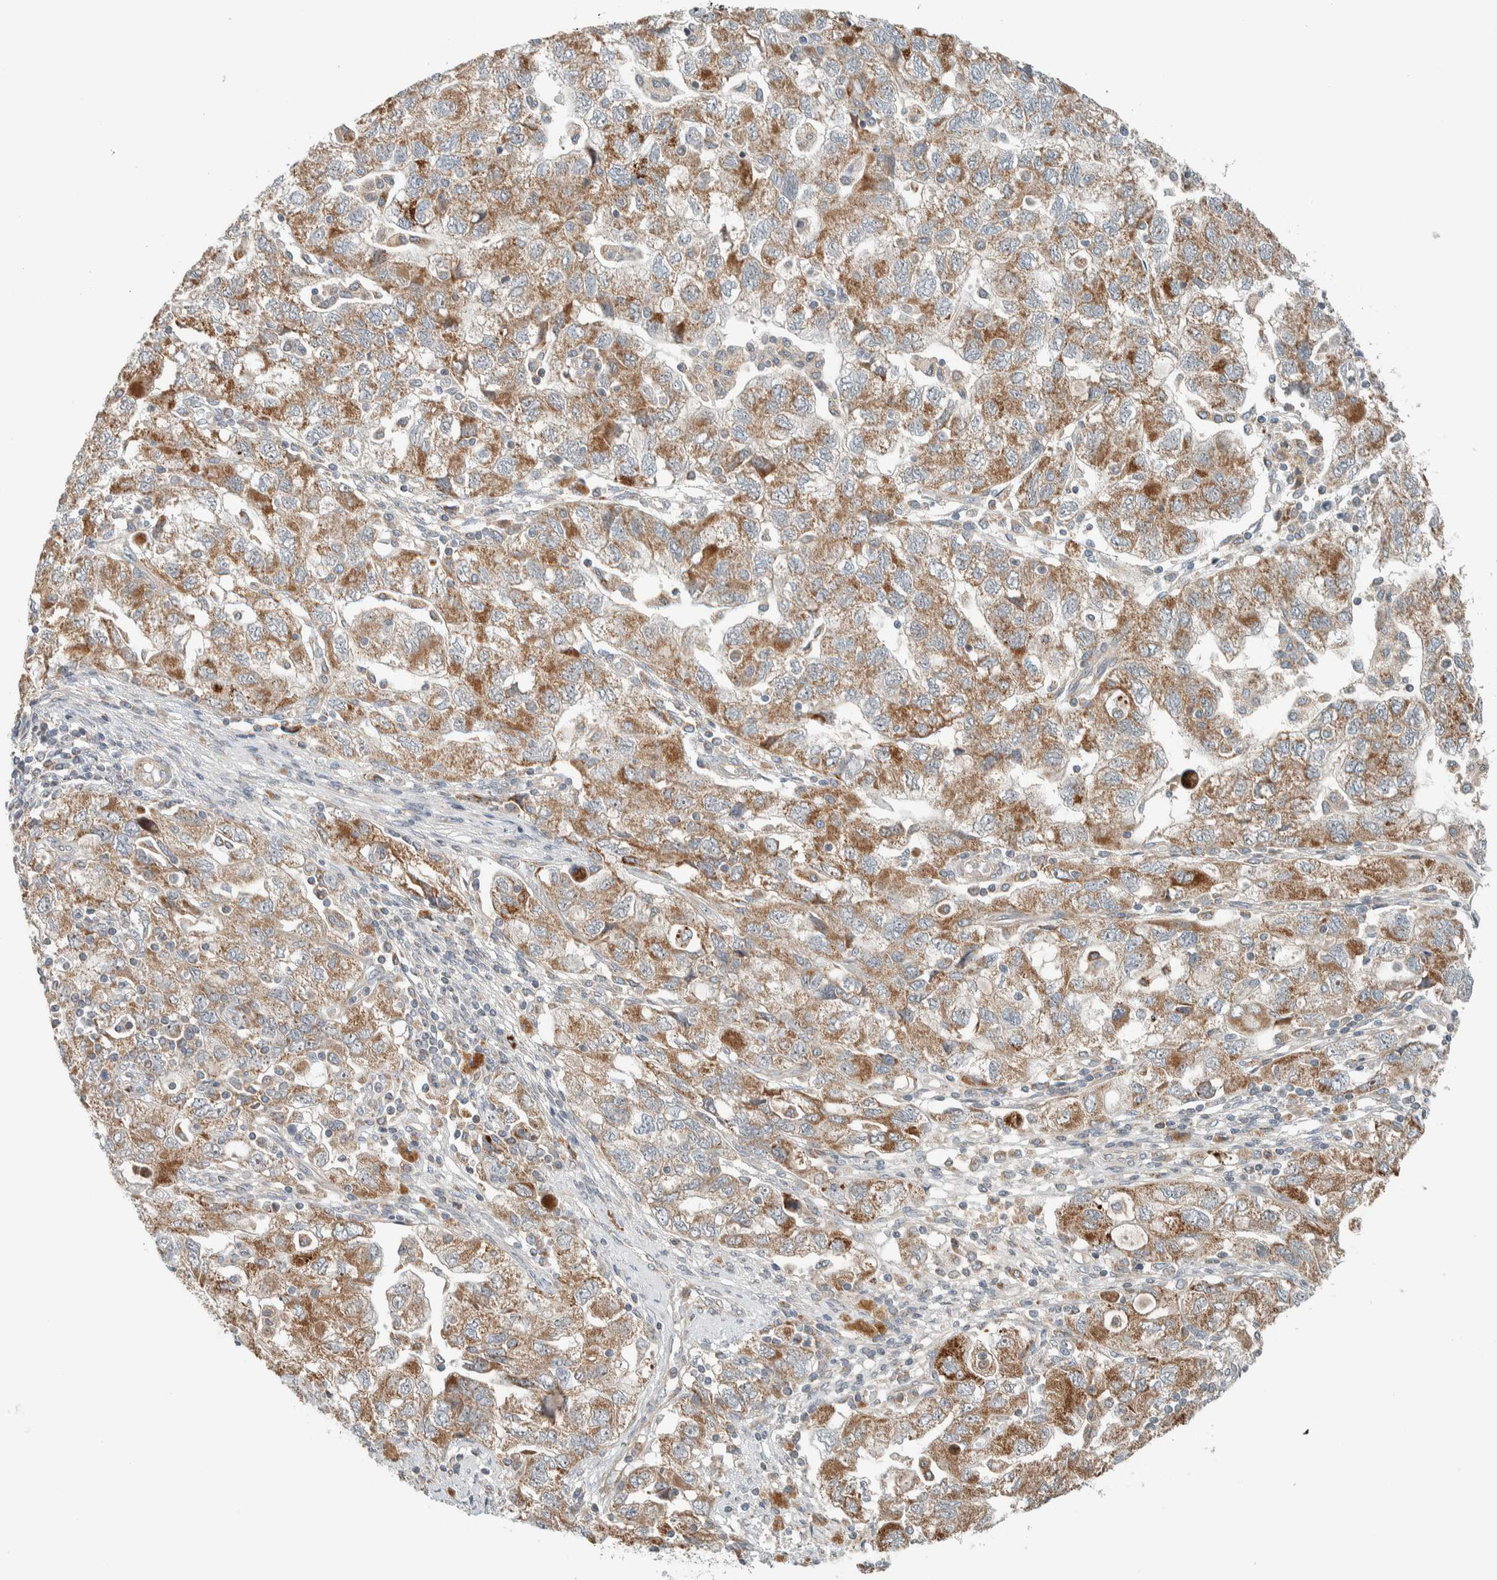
{"staining": {"intensity": "moderate", "quantity": ">75%", "location": "cytoplasmic/membranous"}, "tissue": "ovarian cancer", "cell_type": "Tumor cells", "image_type": "cancer", "snomed": [{"axis": "morphology", "description": "Carcinoma, NOS"}, {"axis": "morphology", "description": "Cystadenocarcinoma, serous, NOS"}, {"axis": "topography", "description": "Ovary"}], "caption": "Immunohistochemistry photomicrograph of neoplastic tissue: human ovarian cancer (serous cystadenocarcinoma) stained using IHC demonstrates medium levels of moderate protein expression localized specifically in the cytoplasmic/membranous of tumor cells, appearing as a cytoplasmic/membranous brown color.", "gene": "SLFN12L", "patient": {"sex": "female", "age": 69}}